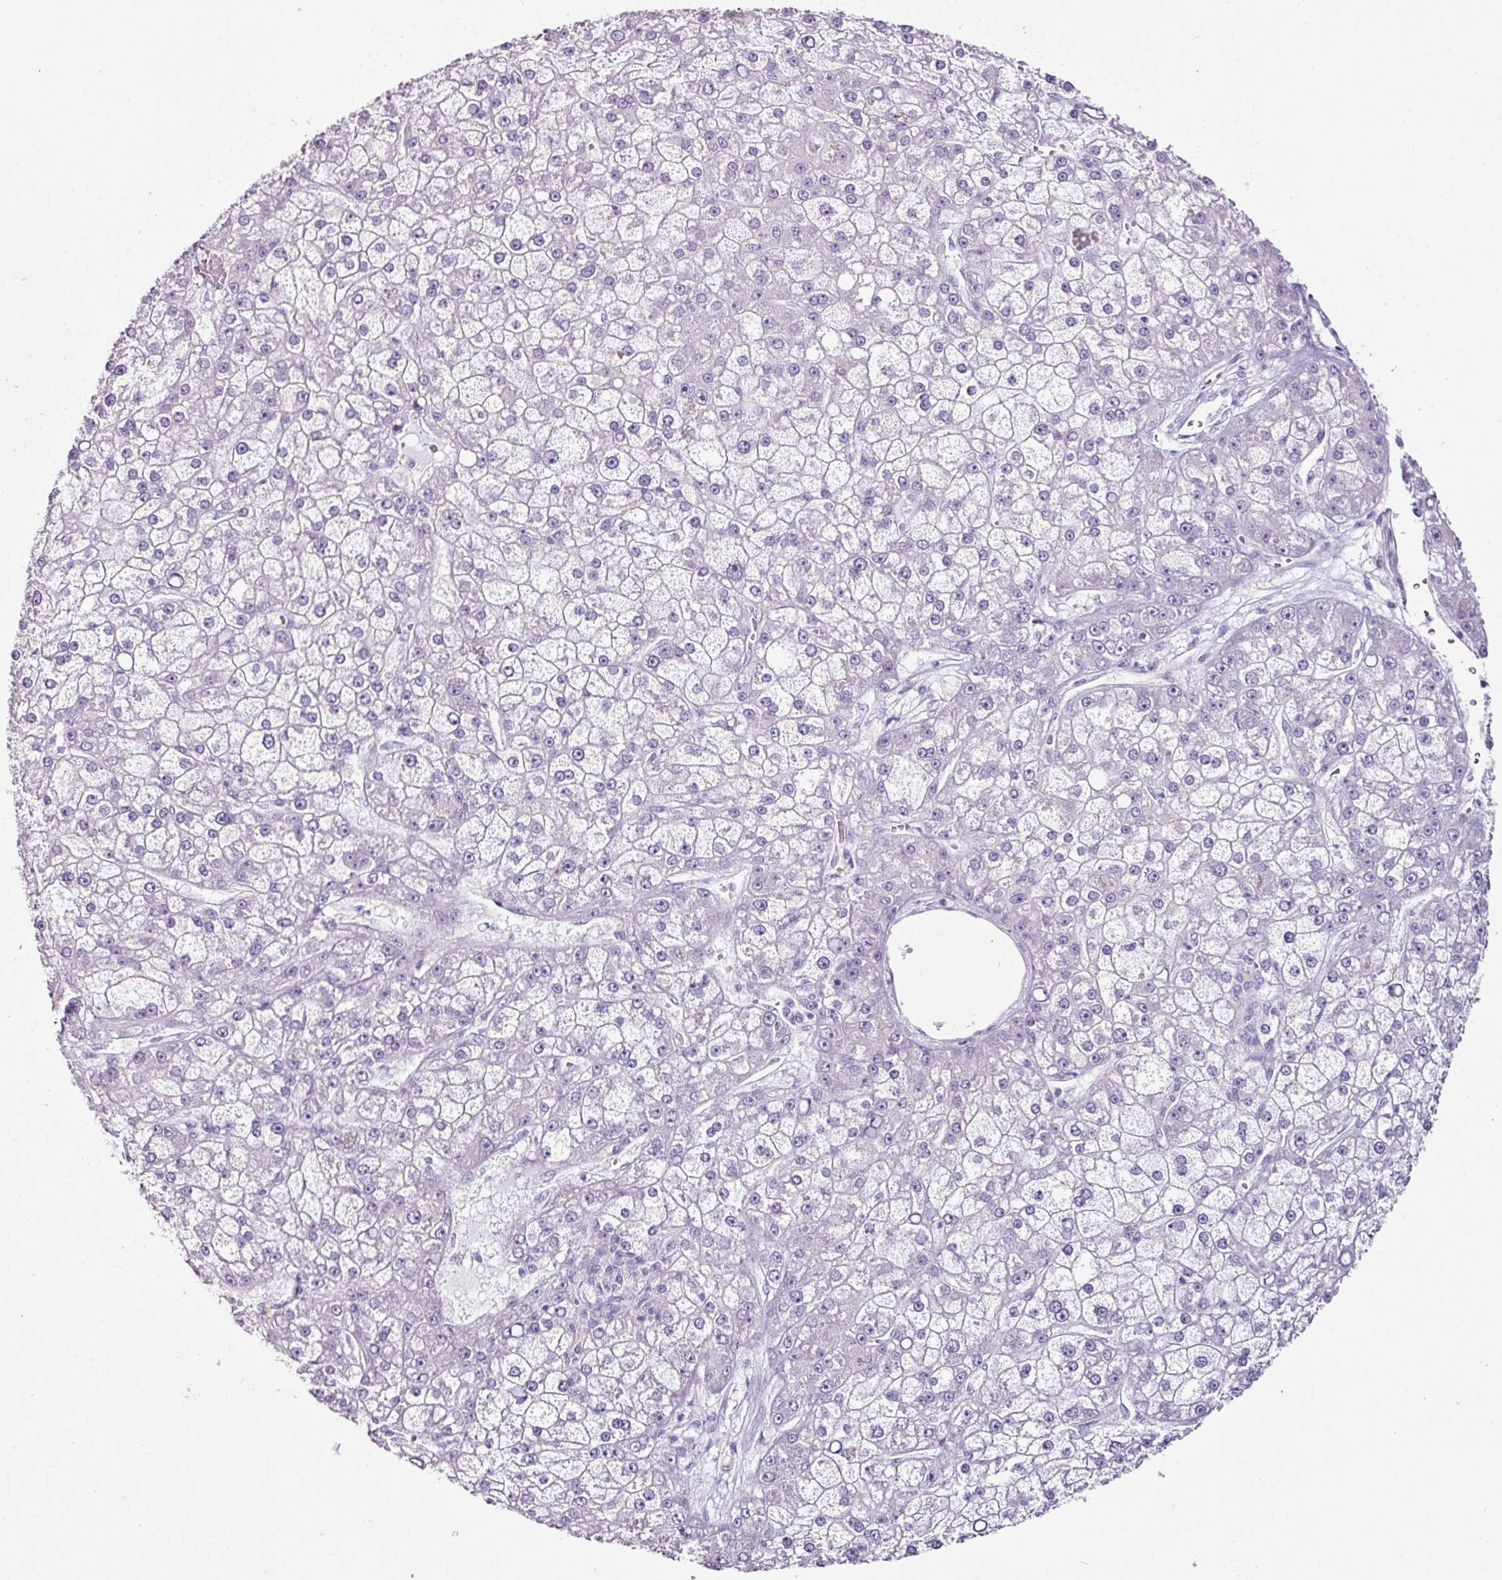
{"staining": {"intensity": "negative", "quantity": "none", "location": "none"}, "tissue": "liver cancer", "cell_type": "Tumor cells", "image_type": "cancer", "snomed": [{"axis": "morphology", "description": "Carcinoma, Hepatocellular, NOS"}, {"axis": "topography", "description": "Liver"}], "caption": "Immunohistochemistry photomicrograph of neoplastic tissue: human hepatocellular carcinoma (liver) stained with DAB exhibits no significant protein positivity in tumor cells.", "gene": "GLP2R", "patient": {"sex": "male", "age": 67}}